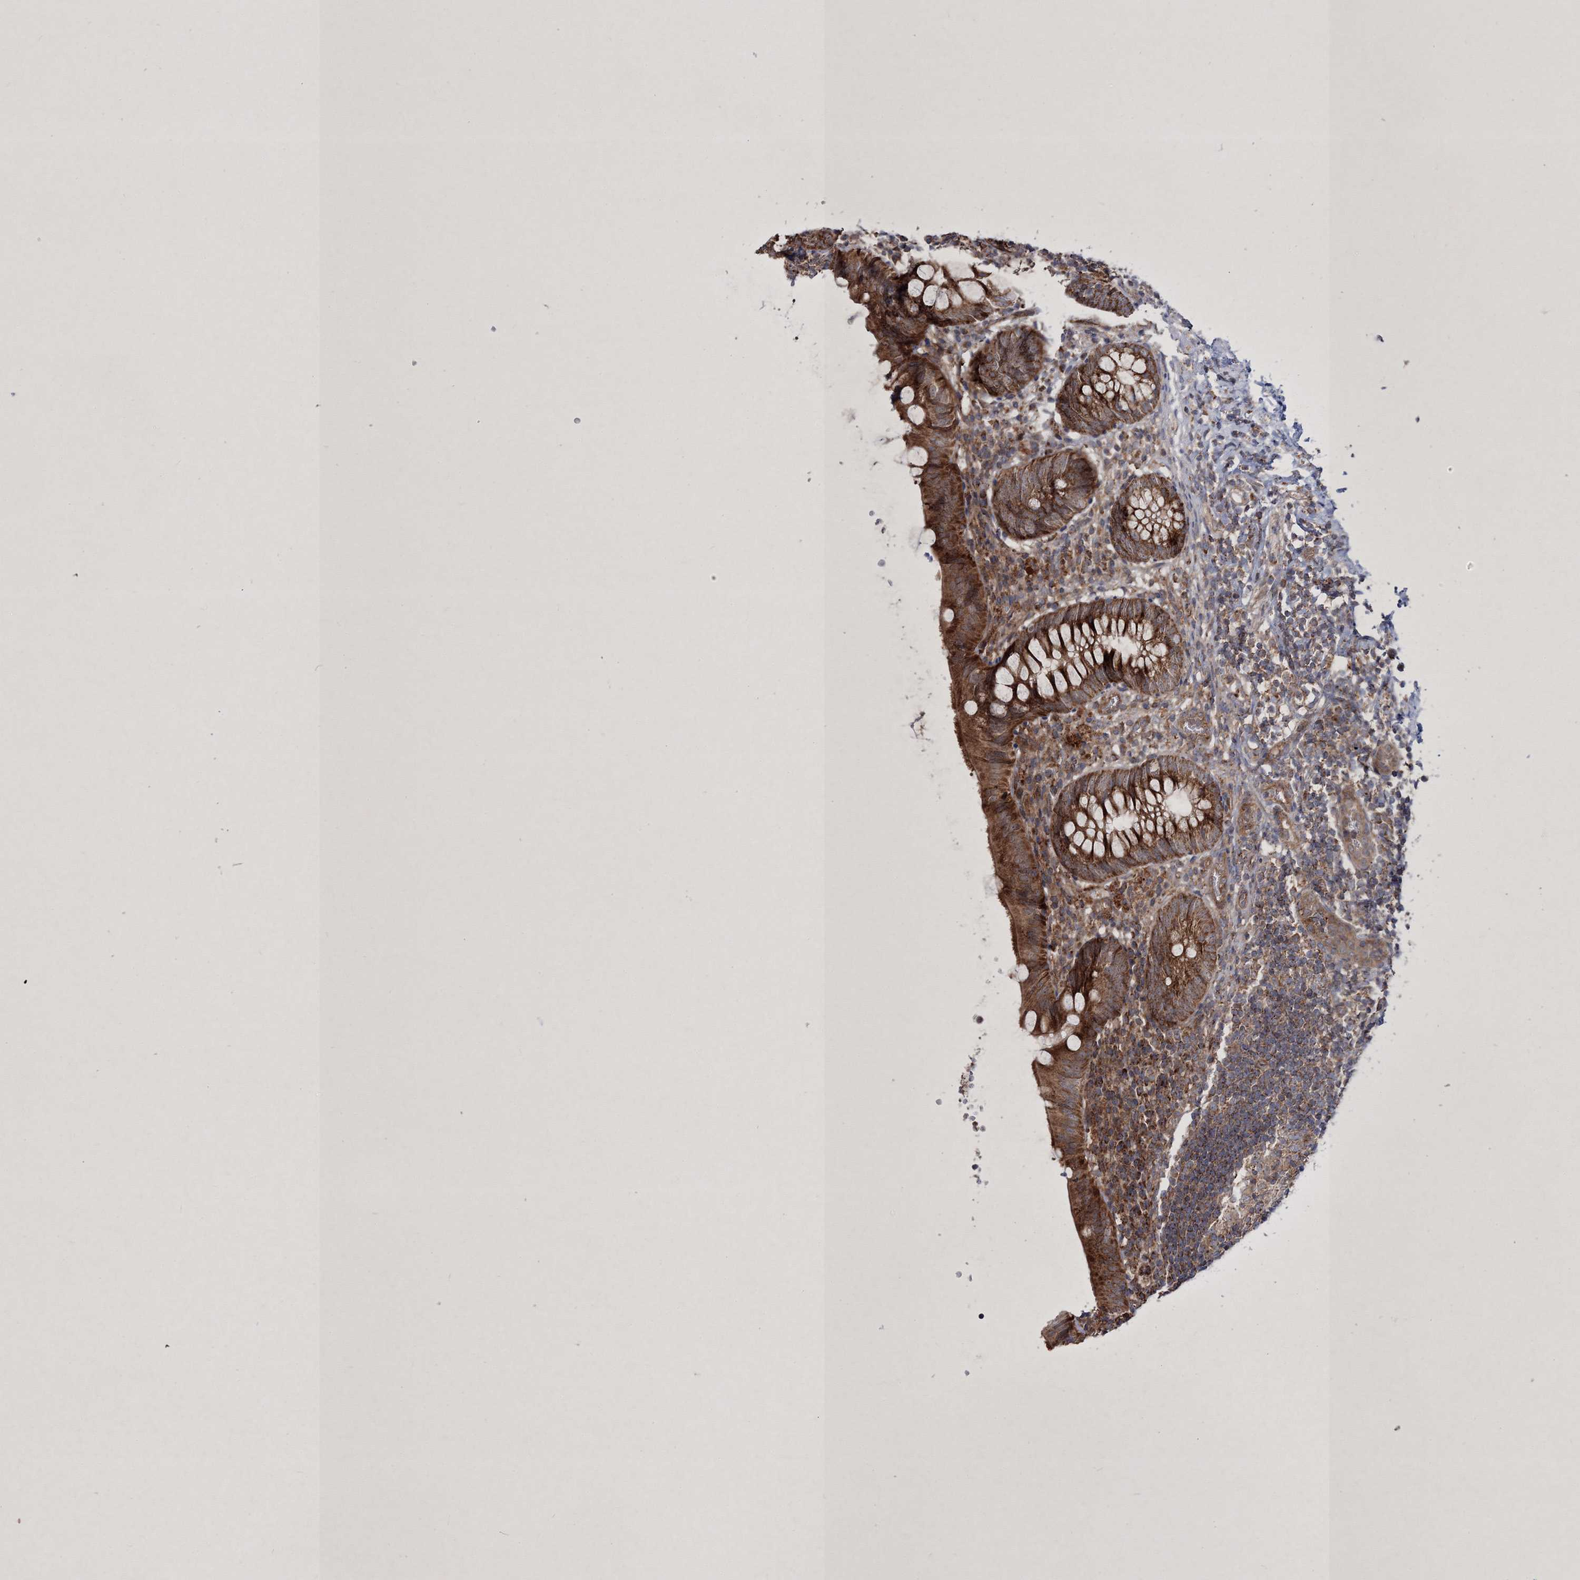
{"staining": {"intensity": "strong", "quantity": ">75%", "location": "cytoplasmic/membranous"}, "tissue": "appendix", "cell_type": "Glandular cells", "image_type": "normal", "snomed": [{"axis": "morphology", "description": "Normal tissue, NOS"}, {"axis": "topography", "description": "Appendix"}], "caption": "Brown immunohistochemical staining in benign appendix exhibits strong cytoplasmic/membranous expression in approximately >75% of glandular cells.", "gene": "SCRN3", "patient": {"sex": "male", "age": 8}}